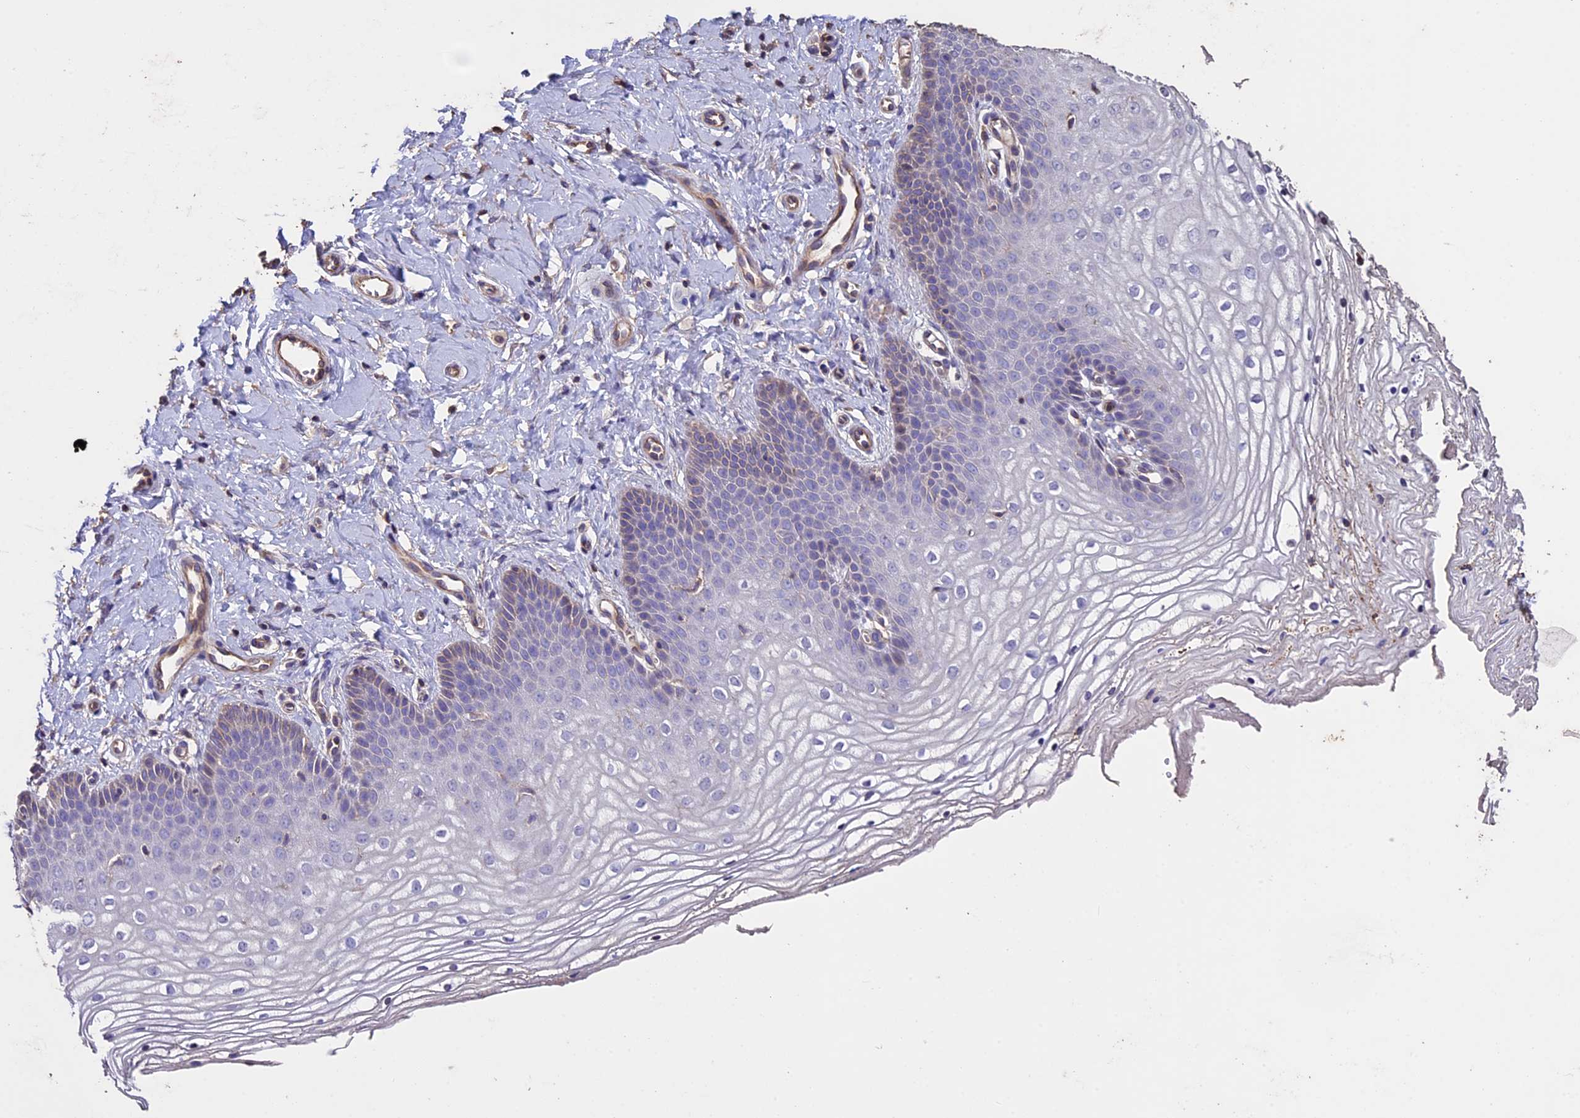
{"staining": {"intensity": "weak", "quantity": "<25%", "location": "cytoplasmic/membranous"}, "tissue": "vagina", "cell_type": "Squamous epithelial cells", "image_type": "normal", "snomed": [{"axis": "morphology", "description": "Normal tissue, NOS"}, {"axis": "topography", "description": "Vagina"}], "caption": "A histopathology image of vagina stained for a protein displays no brown staining in squamous epithelial cells. (DAB (3,3'-diaminobenzidine) IHC with hematoxylin counter stain).", "gene": "USB1", "patient": {"sex": "female", "age": 68}}